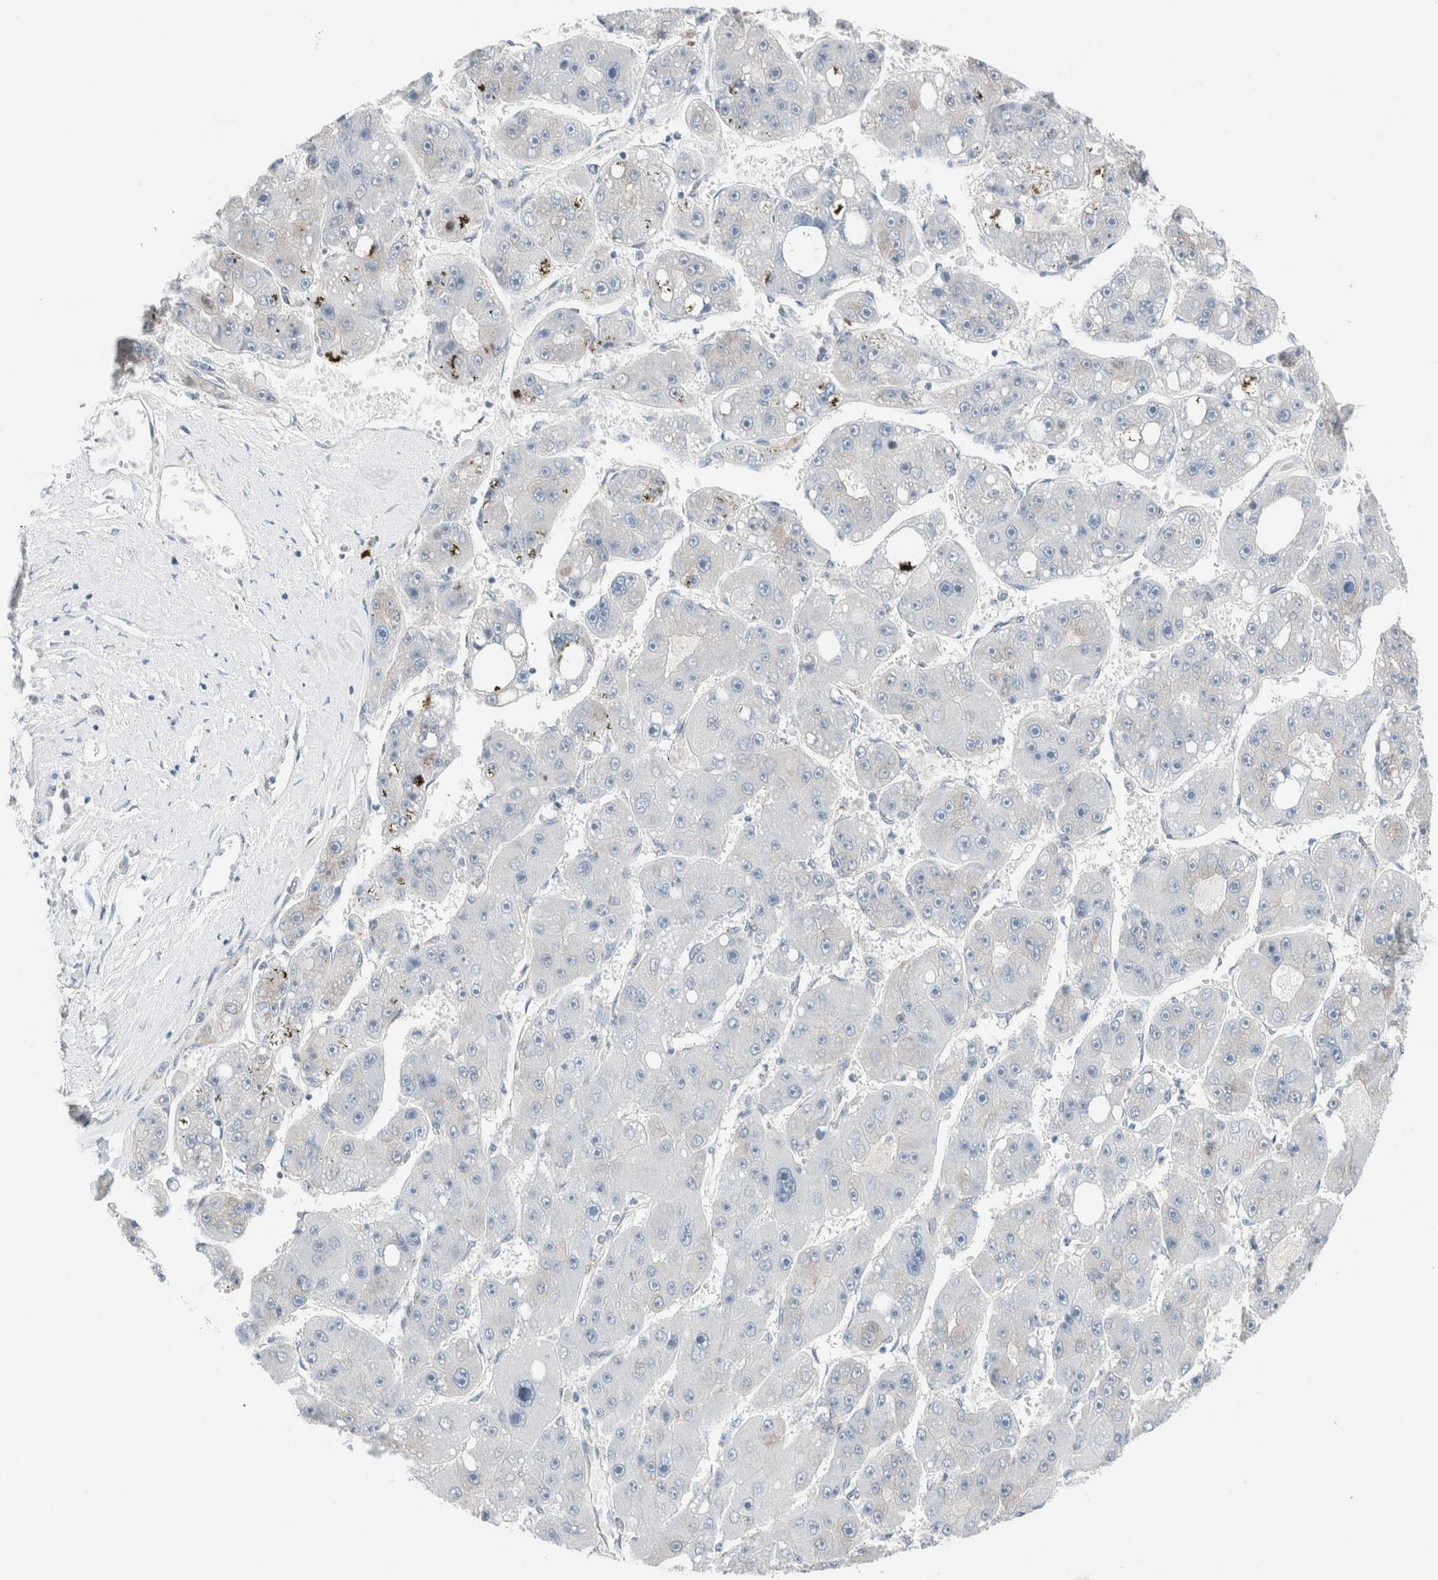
{"staining": {"intensity": "negative", "quantity": "none", "location": "none"}, "tissue": "liver cancer", "cell_type": "Tumor cells", "image_type": "cancer", "snomed": [{"axis": "morphology", "description": "Carcinoma, Hepatocellular, NOS"}, {"axis": "topography", "description": "Liver"}], "caption": "This is a photomicrograph of immunohistochemistry staining of liver cancer (hepatocellular carcinoma), which shows no positivity in tumor cells.", "gene": "CASC3", "patient": {"sex": "female", "age": 61}}